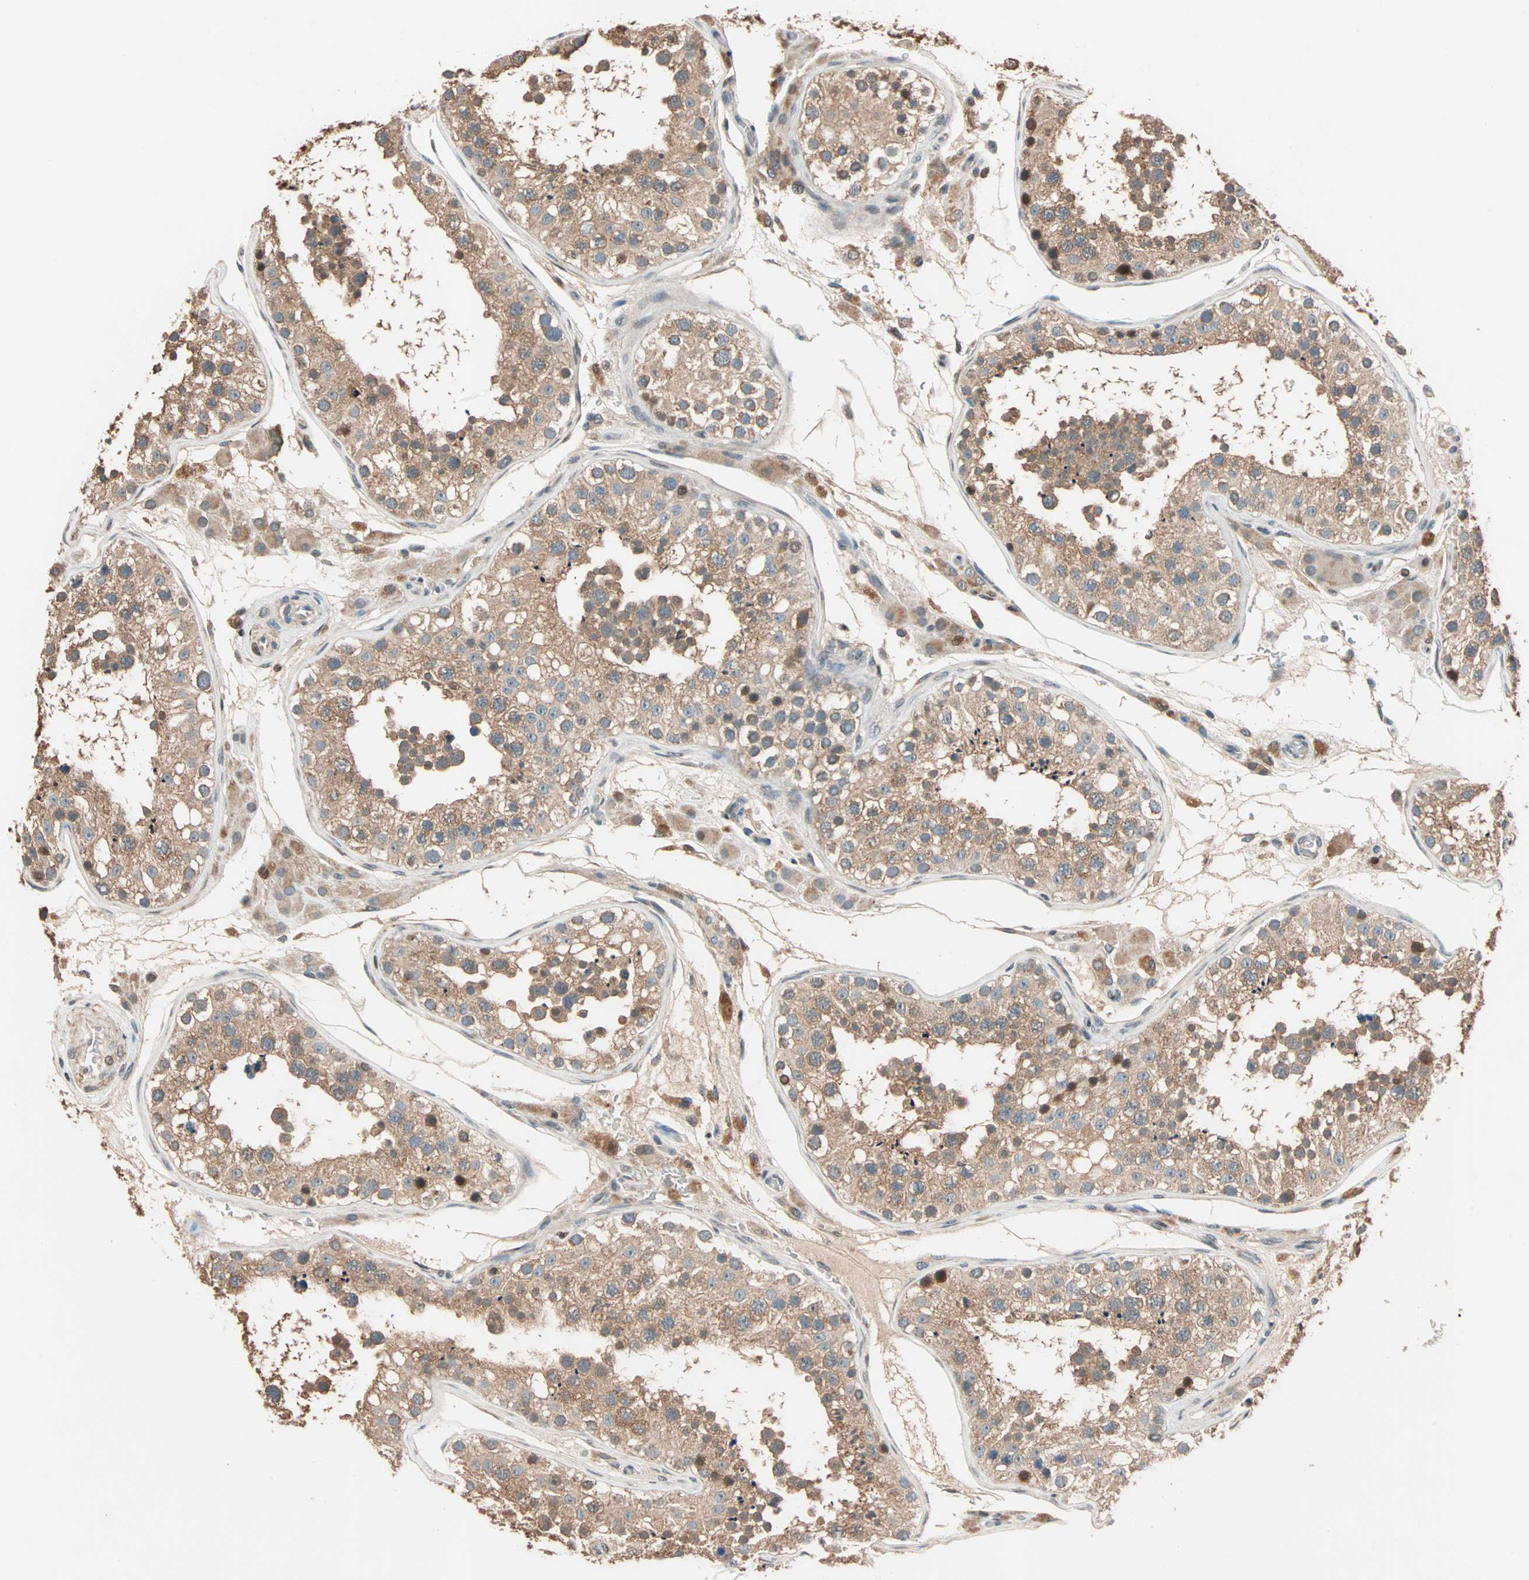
{"staining": {"intensity": "moderate", "quantity": ">75%", "location": "cytoplasmic/membranous"}, "tissue": "testis", "cell_type": "Cells in seminiferous ducts", "image_type": "normal", "snomed": [{"axis": "morphology", "description": "Normal tissue, NOS"}, {"axis": "topography", "description": "Testis"}], "caption": "IHC of unremarkable testis reveals medium levels of moderate cytoplasmic/membranous expression in approximately >75% of cells in seminiferous ducts. (brown staining indicates protein expression, while blue staining denotes nuclei).", "gene": "HECW1", "patient": {"sex": "male", "age": 26}}